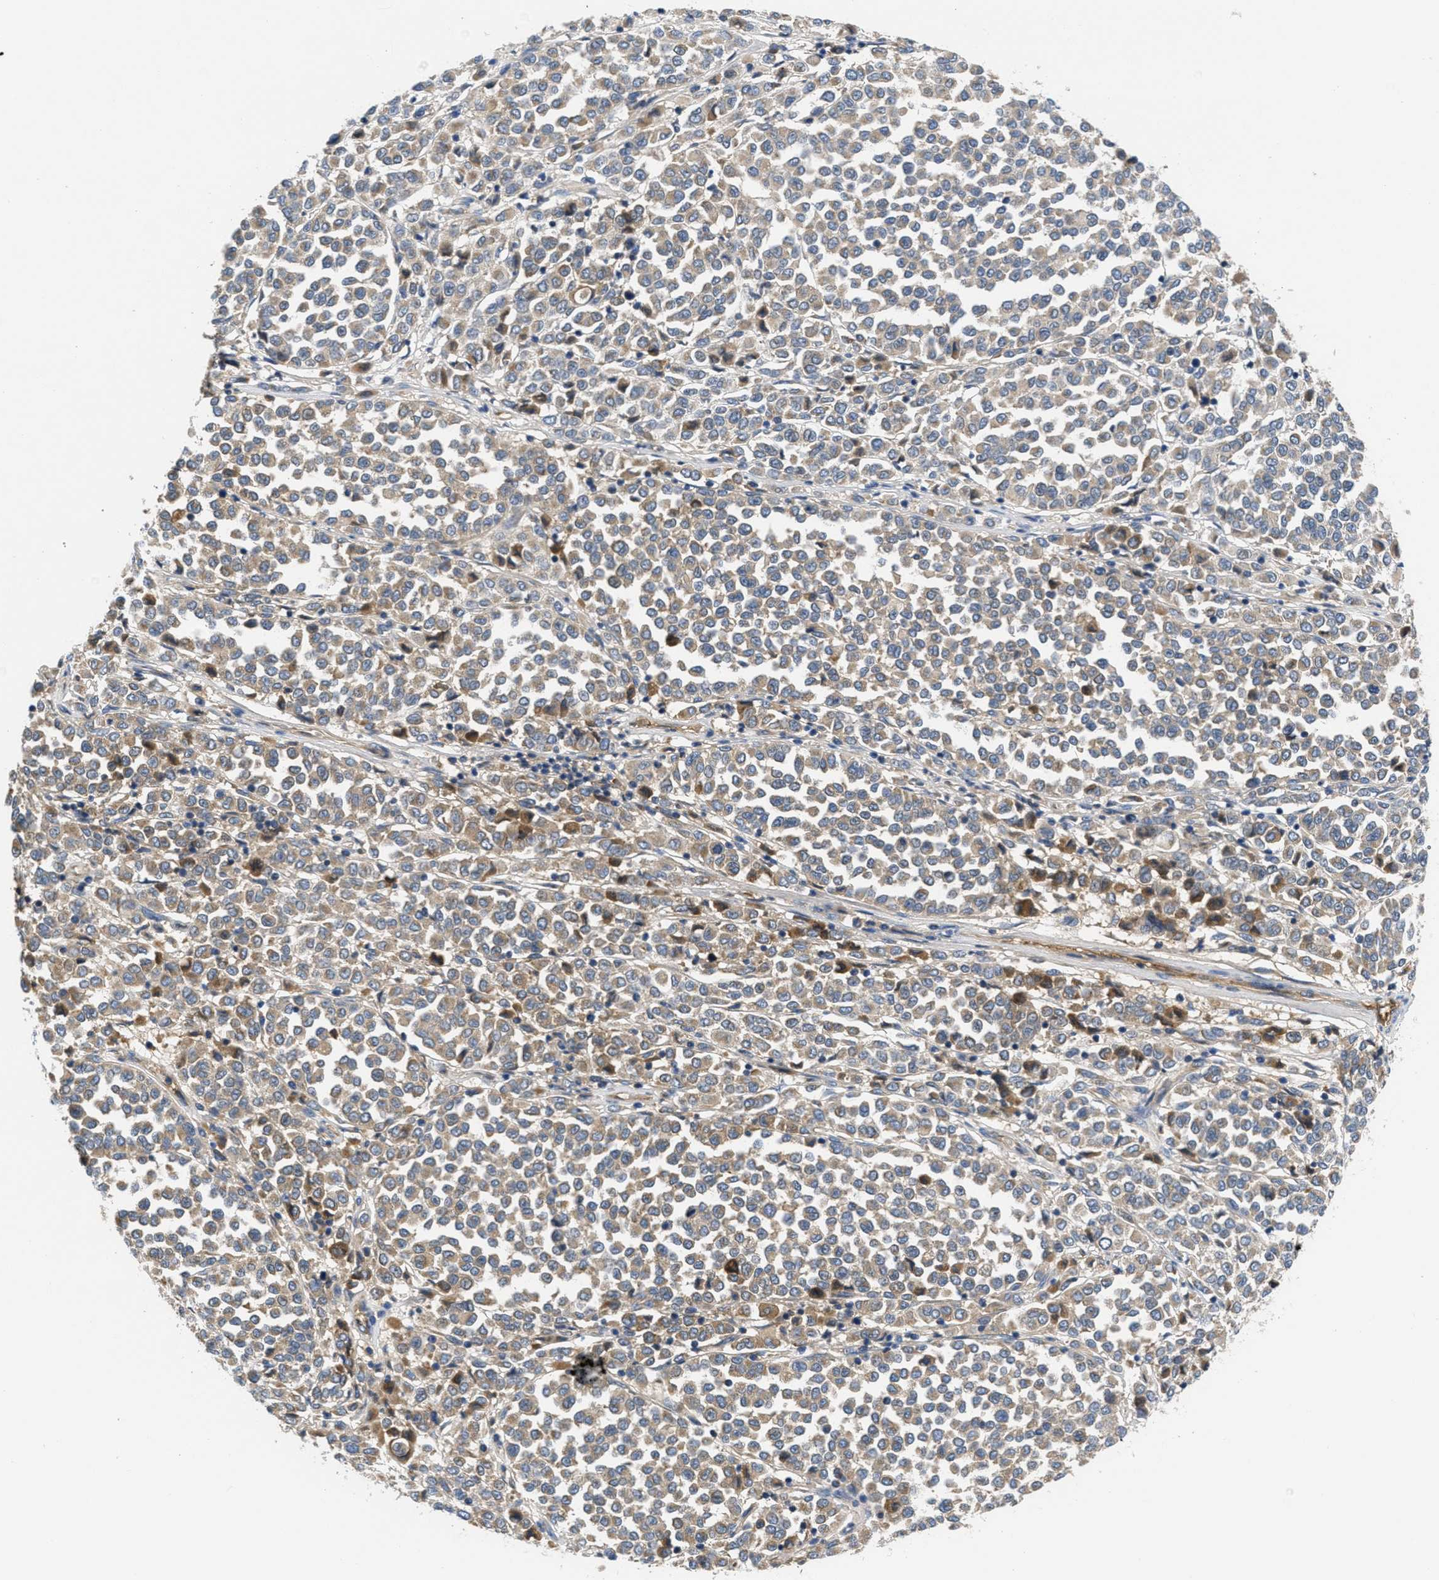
{"staining": {"intensity": "weak", "quantity": ">75%", "location": "cytoplasmic/membranous"}, "tissue": "melanoma", "cell_type": "Tumor cells", "image_type": "cancer", "snomed": [{"axis": "morphology", "description": "Malignant melanoma, Metastatic site"}, {"axis": "topography", "description": "Pancreas"}], "caption": "Protein positivity by IHC shows weak cytoplasmic/membranous expression in approximately >75% of tumor cells in malignant melanoma (metastatic site). (DAB (3,3'-diaminobenzidine) IHC with brightfield microscopy, high magnification).", "gene": "GALK1", "patient": {"sex": "female", "age": 30}}